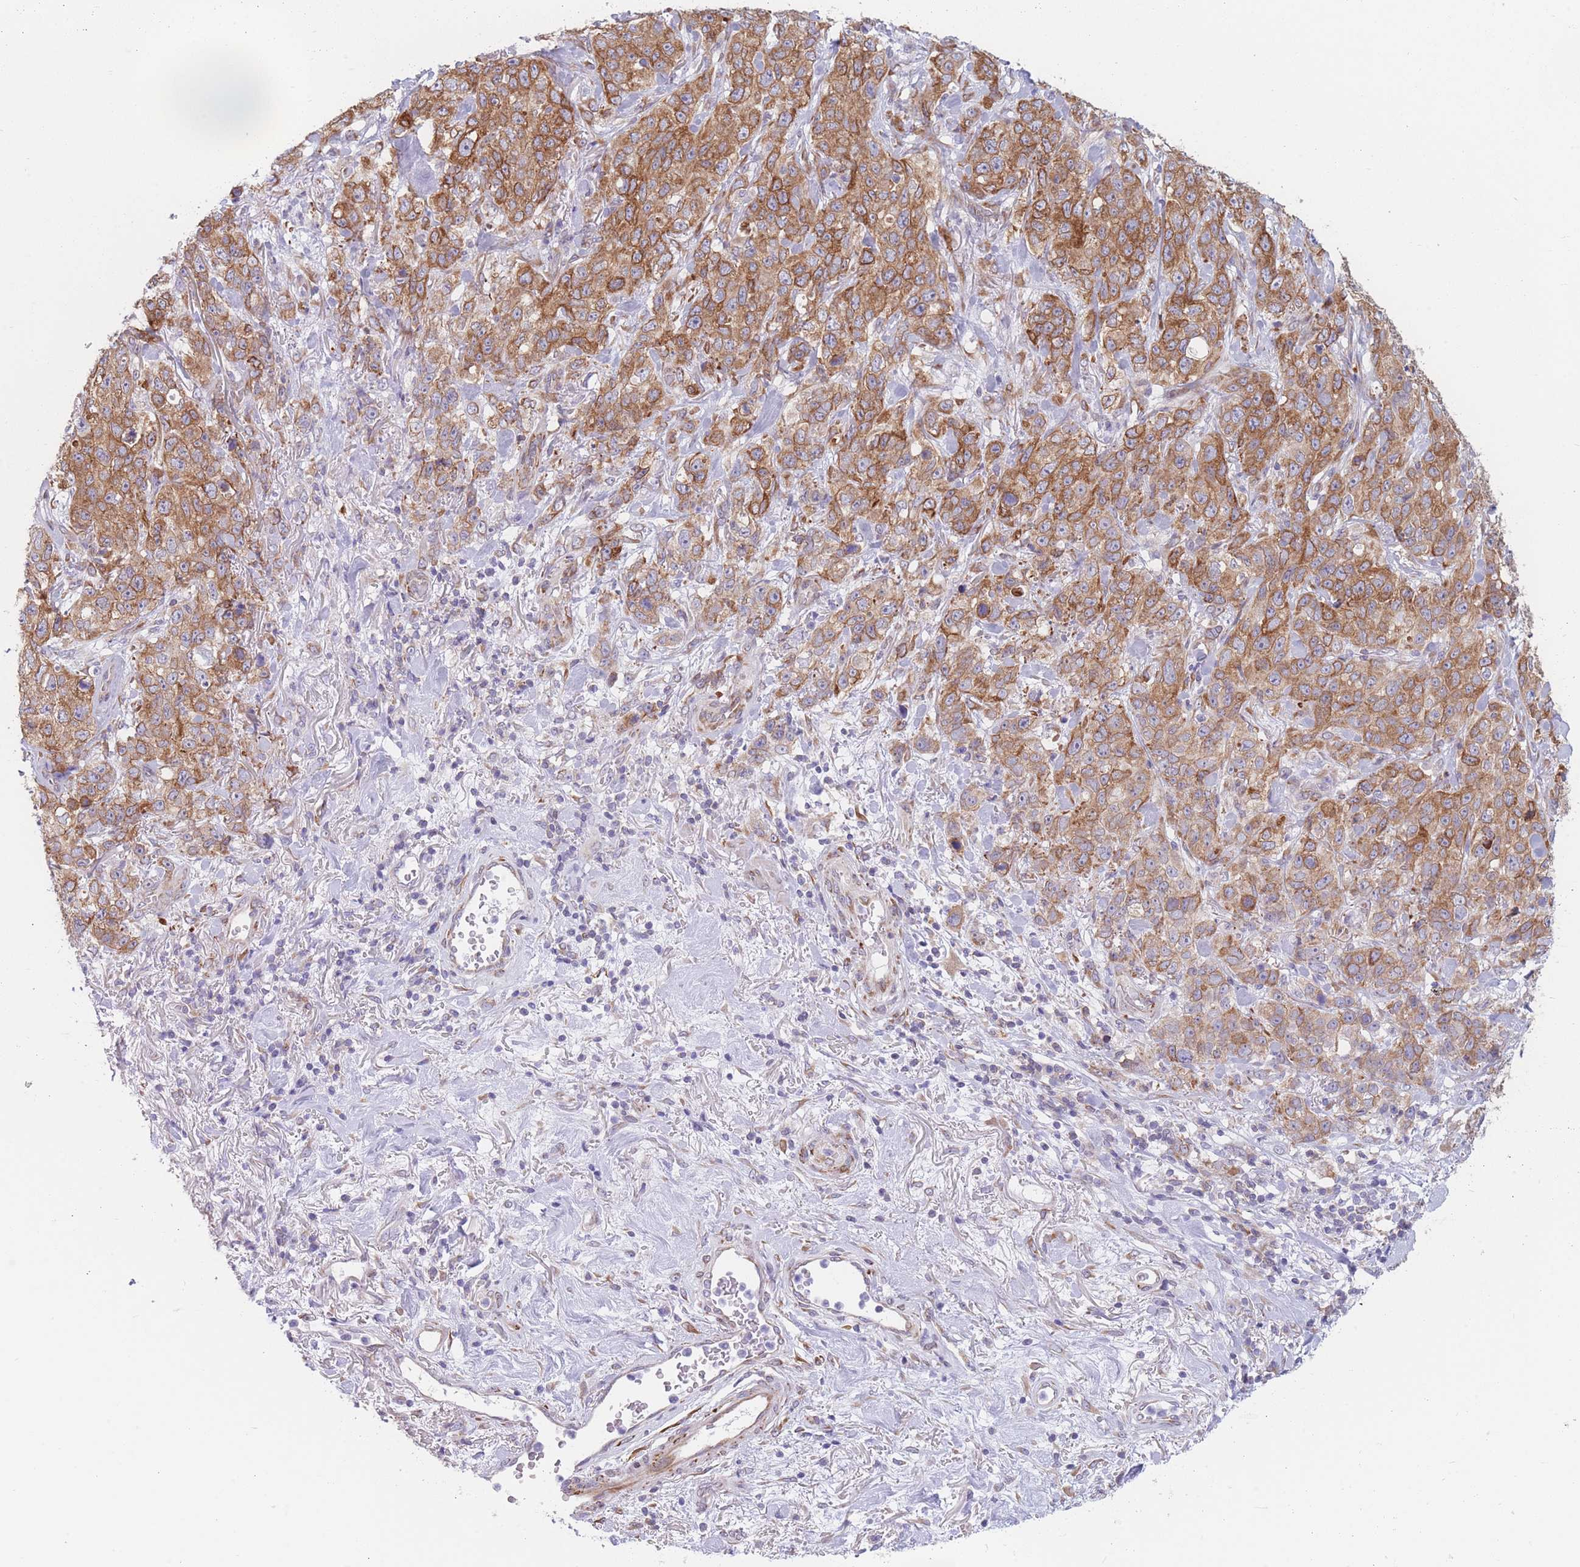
{"staining": {"intensity": "moderate", "quantity": ">75%", "location": "cytoplasmic/membranous"}, "tissue": "stomach cancer", "cell_type": "Tumor cells", "image_type": "cancer", "snomed": [{"axis": "morphology", "description": "Adenocarcinoma, NOS"}, {"axis": "topography", "description": "Stomach"}], "caption": "Stomach adenocarcinoma tissue demonstrates moderate cytoplasmic/membranous expression in approximately >75% of tumor cells", "gene": "AK9", "patient": {"sex": "male", "age": 48}}